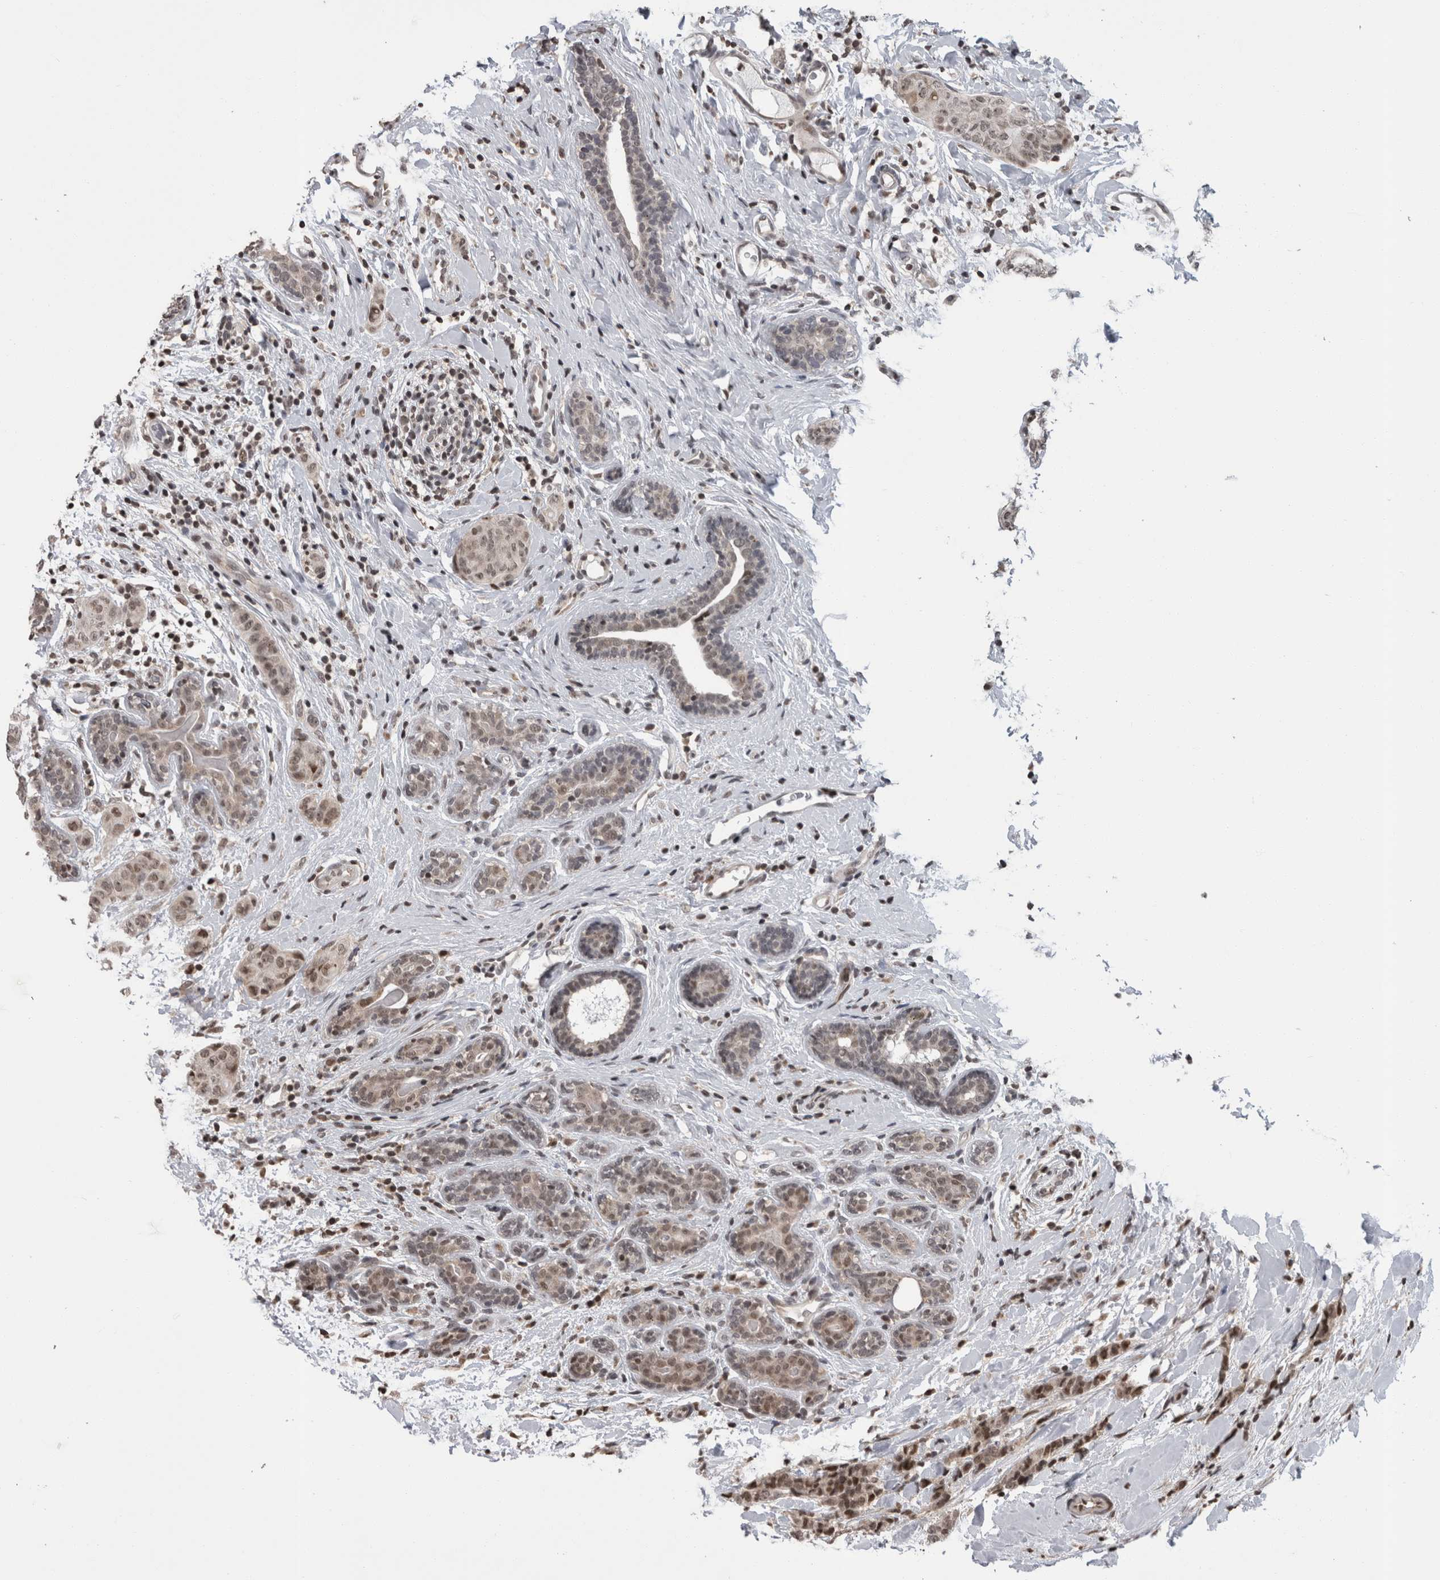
{"staining": {"intensity": "weak", "quantity": "25%-75%", "location": "cytoplasmic/membranous,nuclear"}, "tissue": "breast cancer", "cell_type": "Tumor cells", "image_type": "cancer", "snomed": [{"axis": "morphology", "description": "Normal tissue, NOS"}, {"axis": "morphology", "description": "Duct carcinoma"}, {"axis": "topography", "description": "Breast"}], "caption": "Protein staining by IHC shows weak cytoplasmic/membranous and nuclear staining in approximately 25%-75% of tumor cells in breast cancer.", "gene": "ZBTB11", "patient": {"sex": "female", "age": 40}}